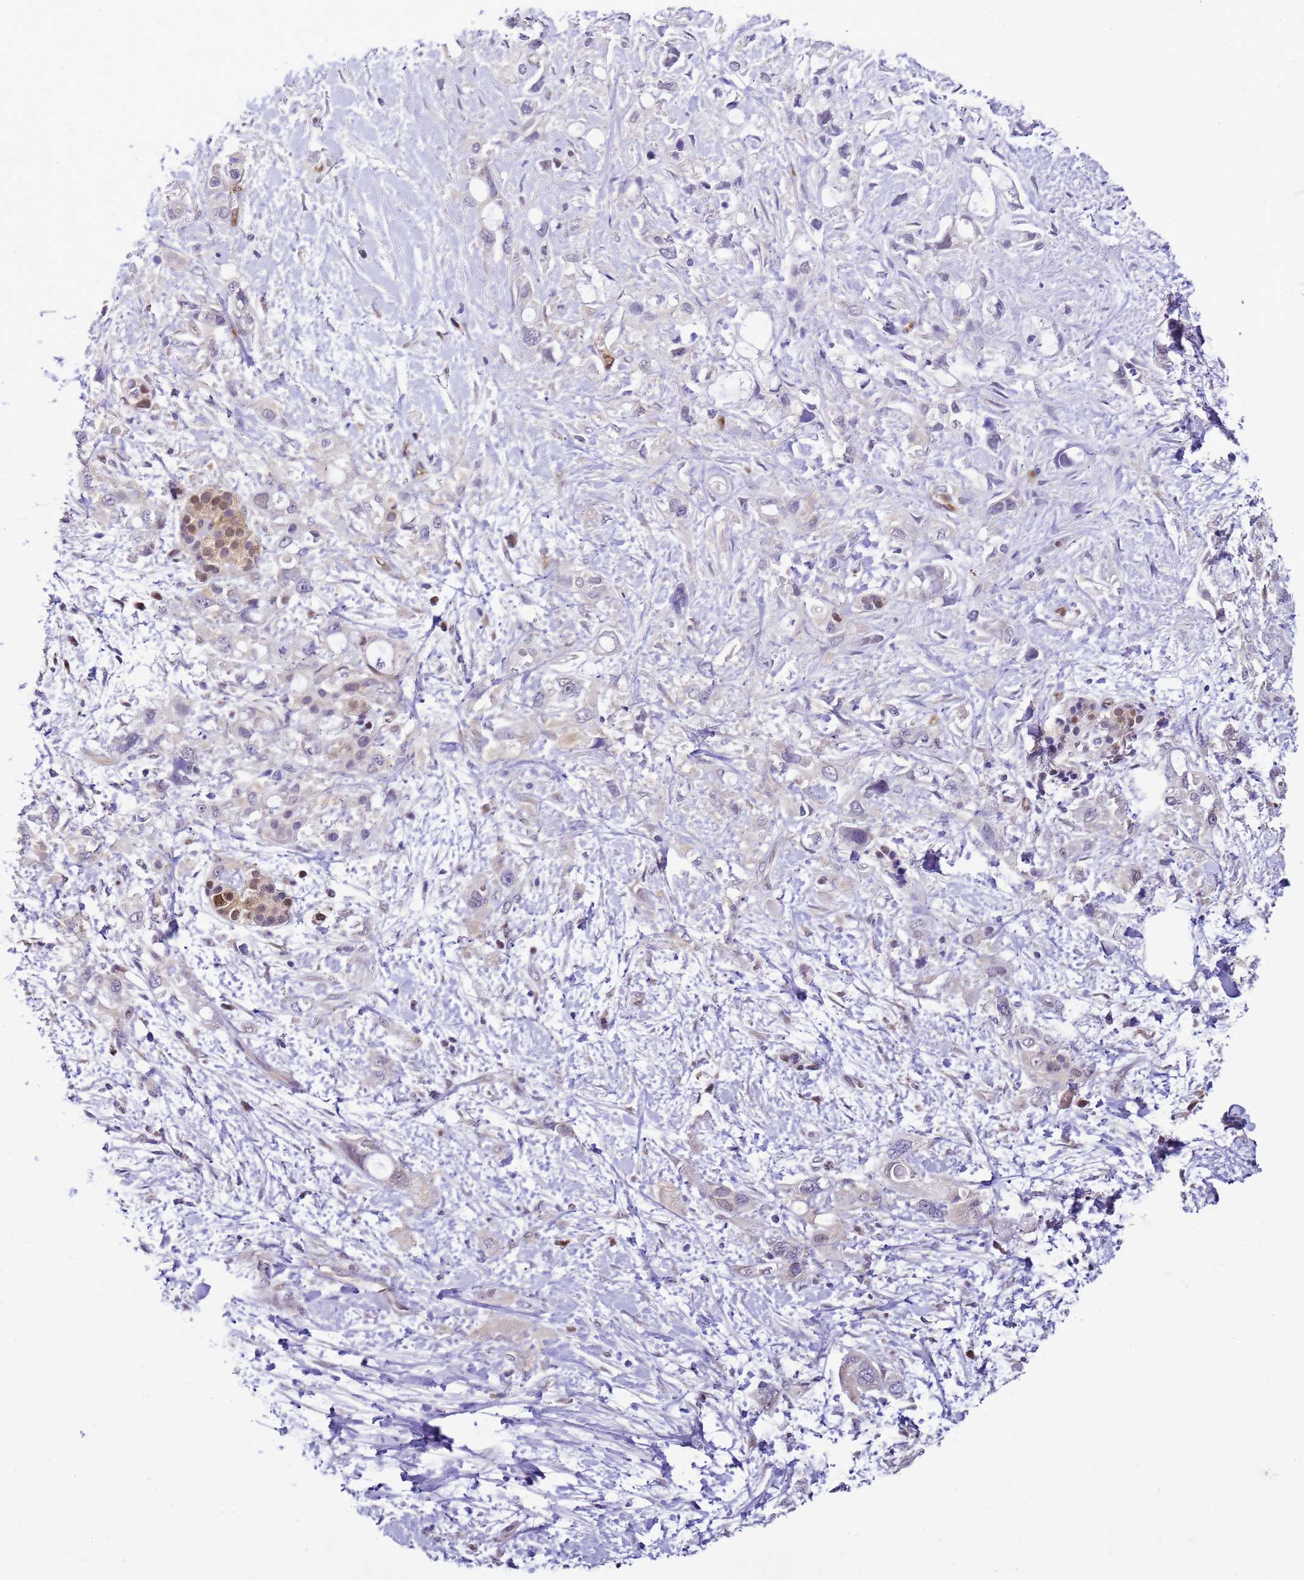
{"staining": {"intensity": "negative", "quantity": "none", "location": "none"}, "tissue": "pancreatic cancer", "cell_type": "Tumor cells", "image_type": "cancer", "snomed": [{"axis": "morphology", "description": "Adenocarcinoma, NOS"}, {"axis": "topography", "description": "Pancreas"}], "caption": "Immunohistochemistry (IHC) histopathology image of neoplastic tissue: pancreatic cancer stained with DAB (3,3'-diaminobenzidine) exhibits no significant protein positivity in tumor cells. The staining is performed using DAB (3,3'-diaminobenzidine) brown chromogen with nuclei counter-stained in using hematoxylin.", "gene": "DDI2", "patient": {"sex": "female", "age": 56}}